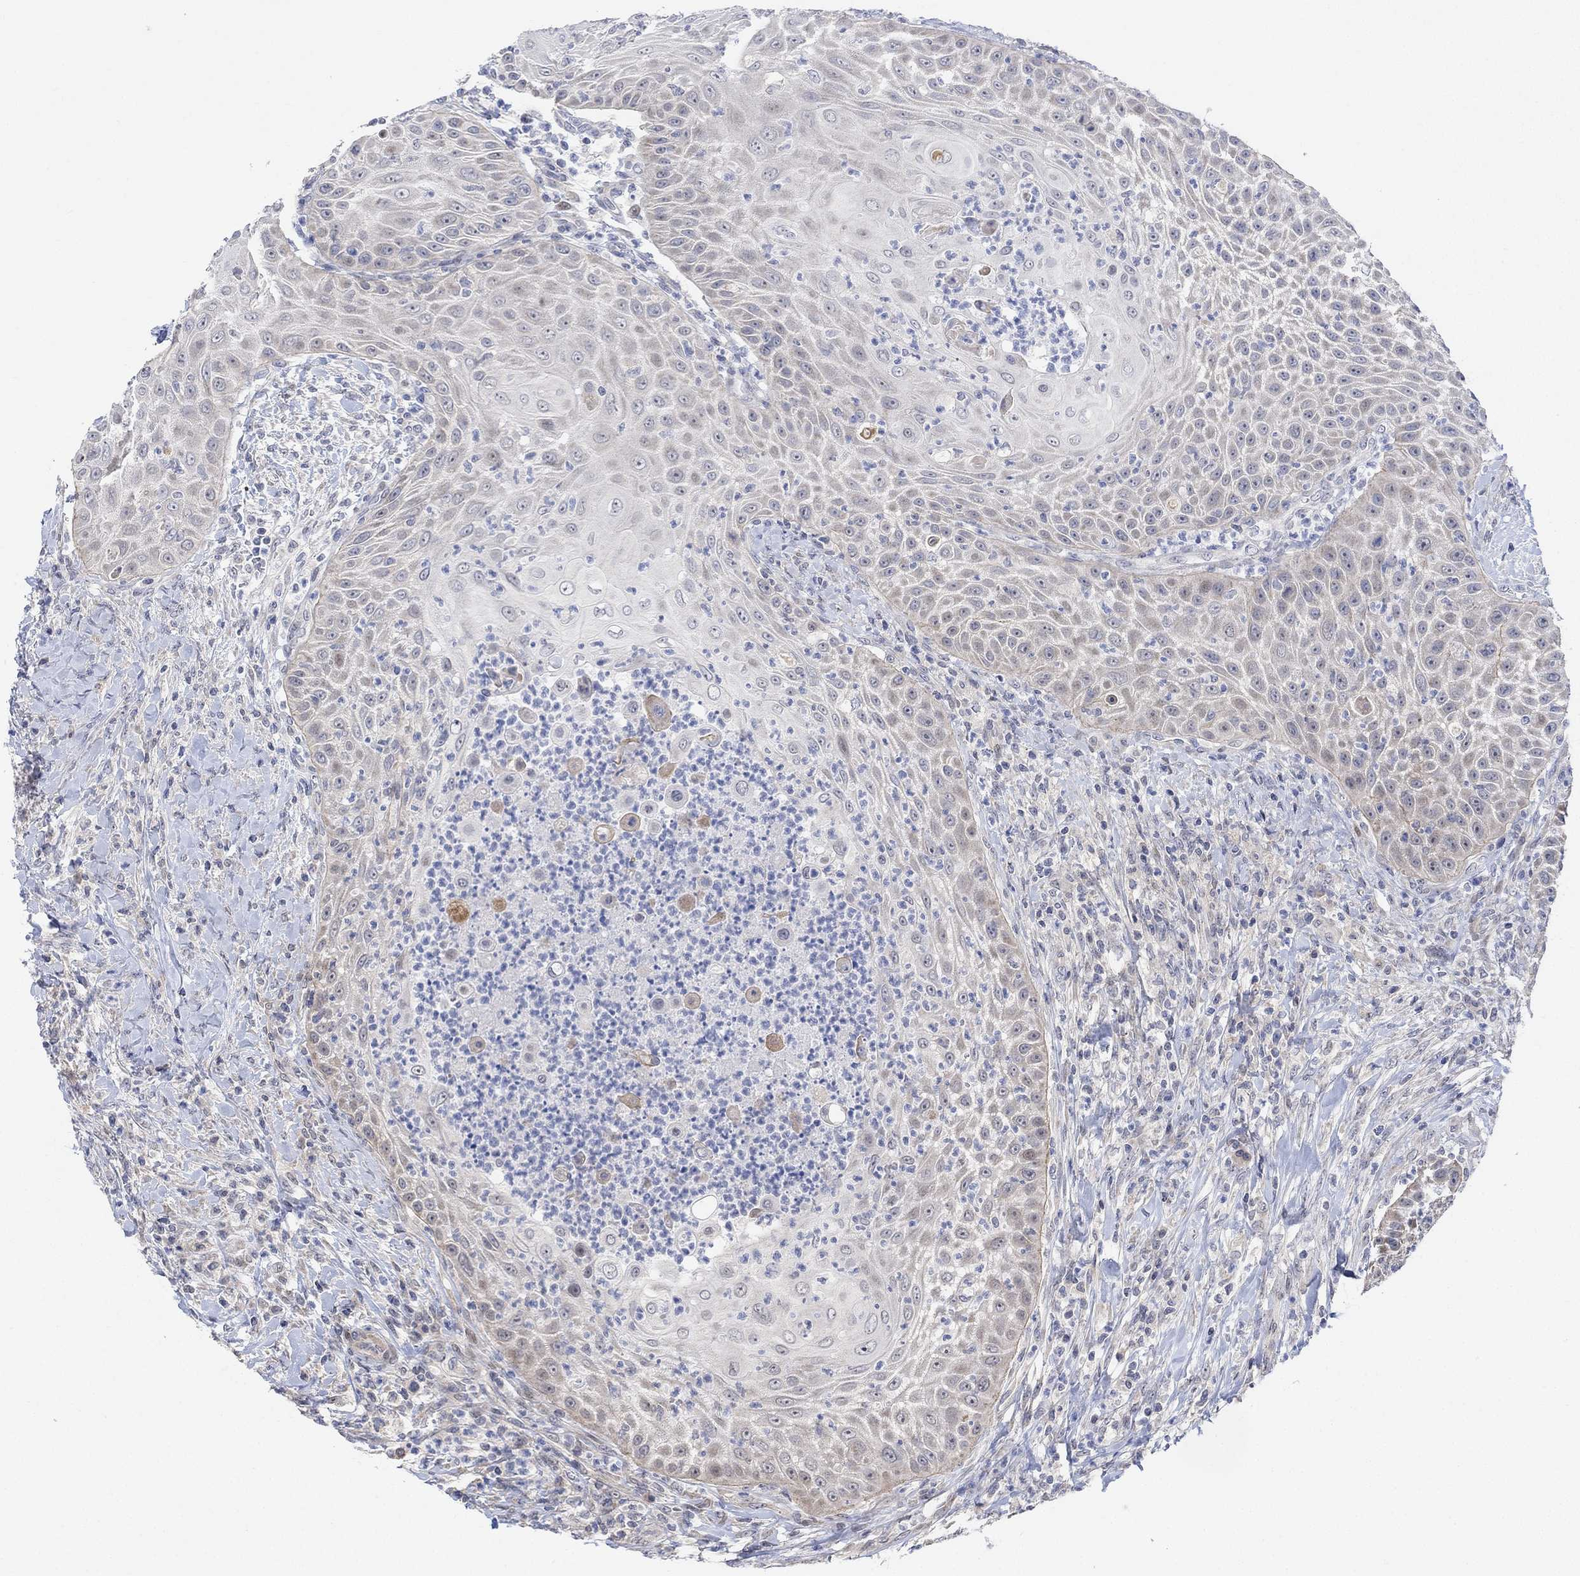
{"staining": {"intensity": "weak", "quantity": "25%-75%", "location": "cytoplasmic/membranous"}, "tissue": "head and neck cancer", "cell_type": "Tumor cells", "image_type": "cancer", "snomed": [{"axis": "morphology", "description": "Squamous cell carcinoma, NOS"}, {"axis": "topography", "description": "Head-Neck"}], "caption": "High-magnification brightfield microscopy of head and neck squamous cell carcinoma stained with DAB (brown) and counterstained with hematoxylin (blue). tumor cells exhibit weak cytoplasmic/membranous expression is present in approximately25%-75% of cells.", "gene": "CNTF", "patient": {"sex": "male", "age": 69}}